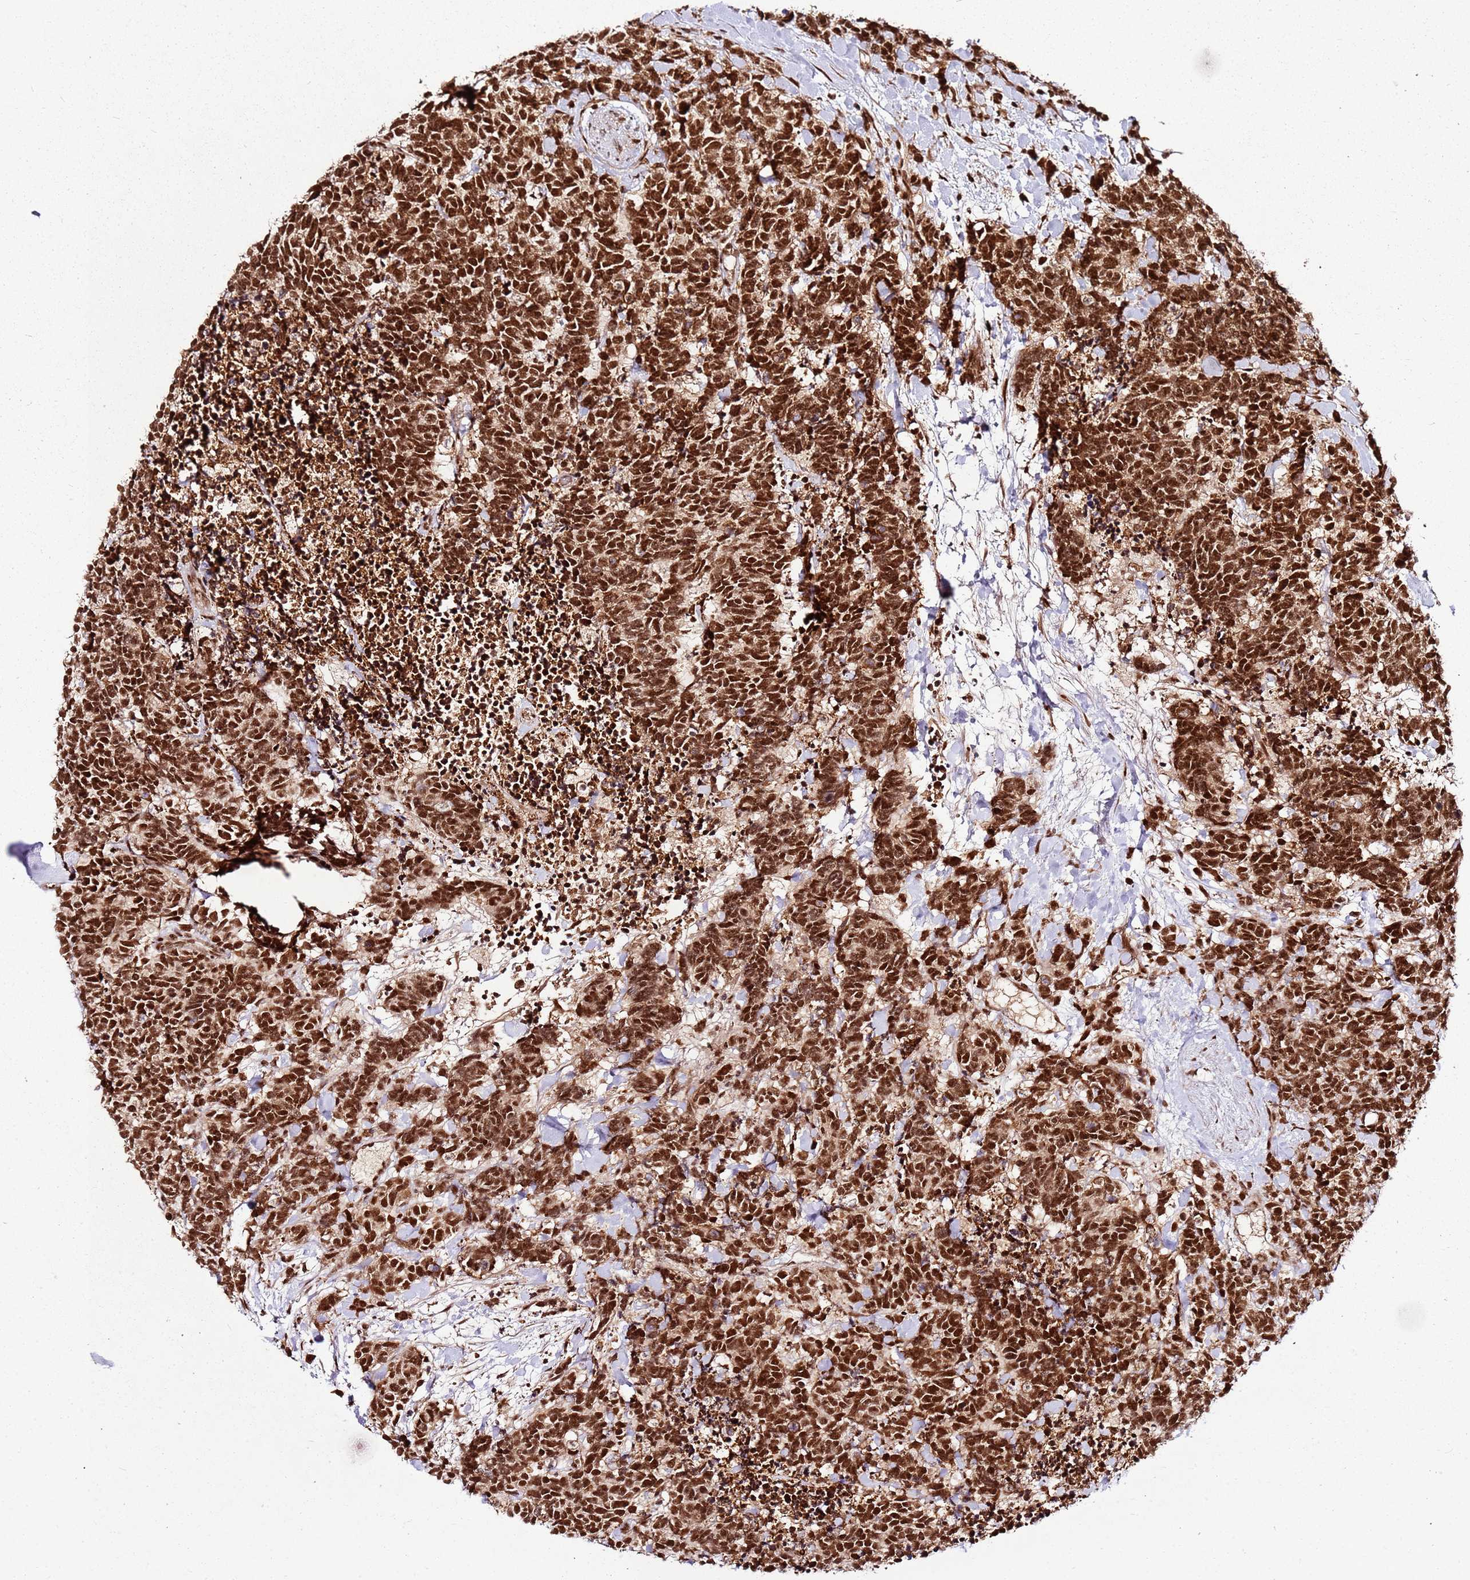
{"staining": {"intensity": "strong", "quantity": ">75%", "location": "nuclear"}, "tissue": "carcinoid", "cell_type": "Tumor cells", "image_type": "cancer", "snomed": [{"axis": "morphology", "description": "Carcinoma, NOS"}, {"axis": "morphology", "description": "Carcinoid, malignant, NOS"}, {"axis": "topography", "description": "Prostate"}], "caption": "A brown stain shows strong nuclear expression of a protein in carcinoid tumor cells.", "gene": "XRN2", "patient": {"sex": "male", "age": 57}}